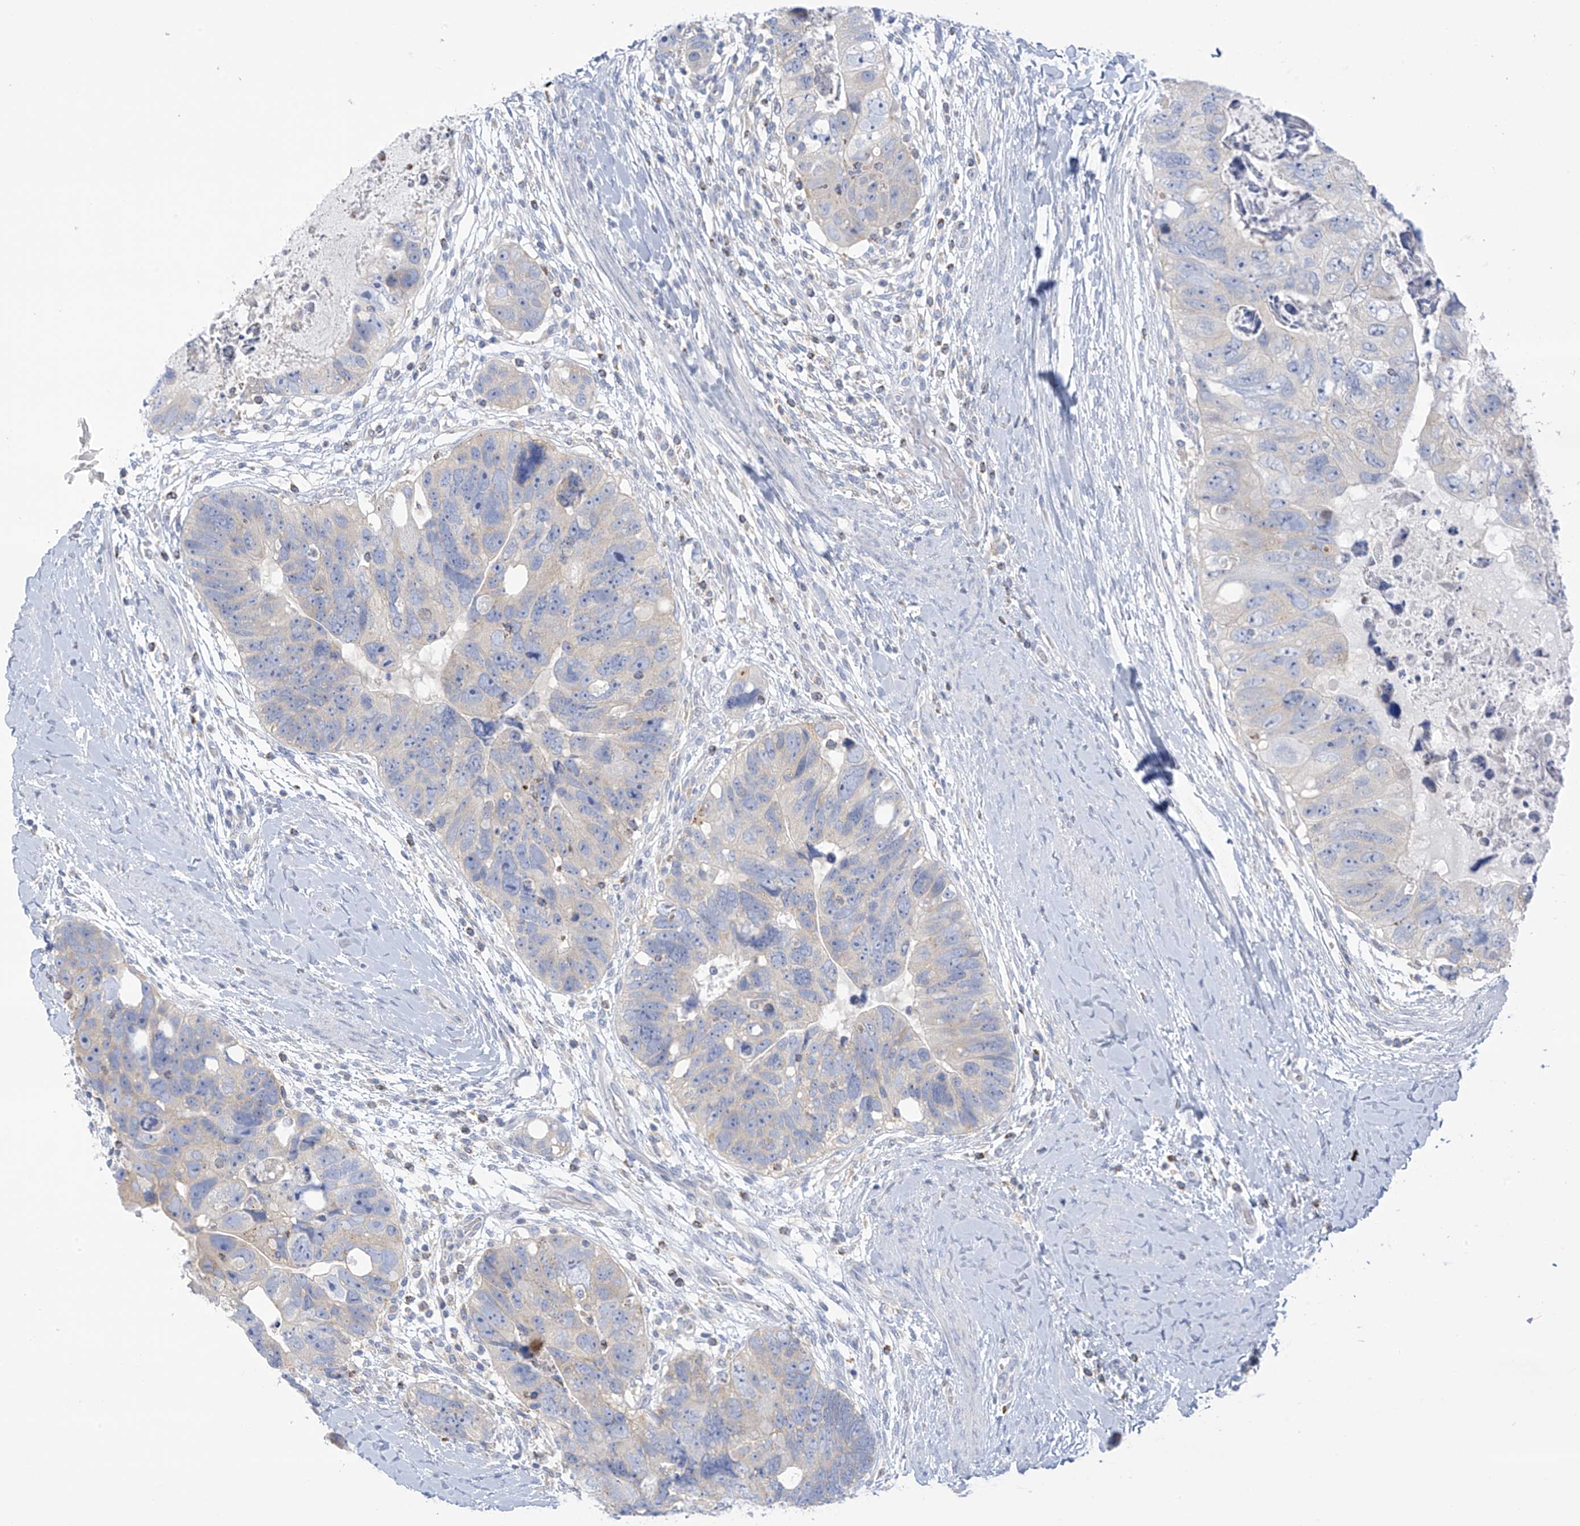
{"staining": {"intensity": "negative", "quantity": "none", "location": "none"}, "tissue": "colorectal cancer", "cell_type": "Tumor cells", "image_type": "cancer", "snomed": [{"axis": "morphology", "description": "Adenocarcinoma, NOS"}, {"axis": "topography", "description": "Rectum"}], "caption": "Immunohistochemistry (IHC) photomicrograph of neoplastic tissue: human colorectal cancer (adenocarcinoma) stained with DAB (3,3'-diaminobenzidine) reveals no significant protein expression in tumor cells.", "gene": "SLC6A12", "patient": {"sex": "male", "age": 59}}